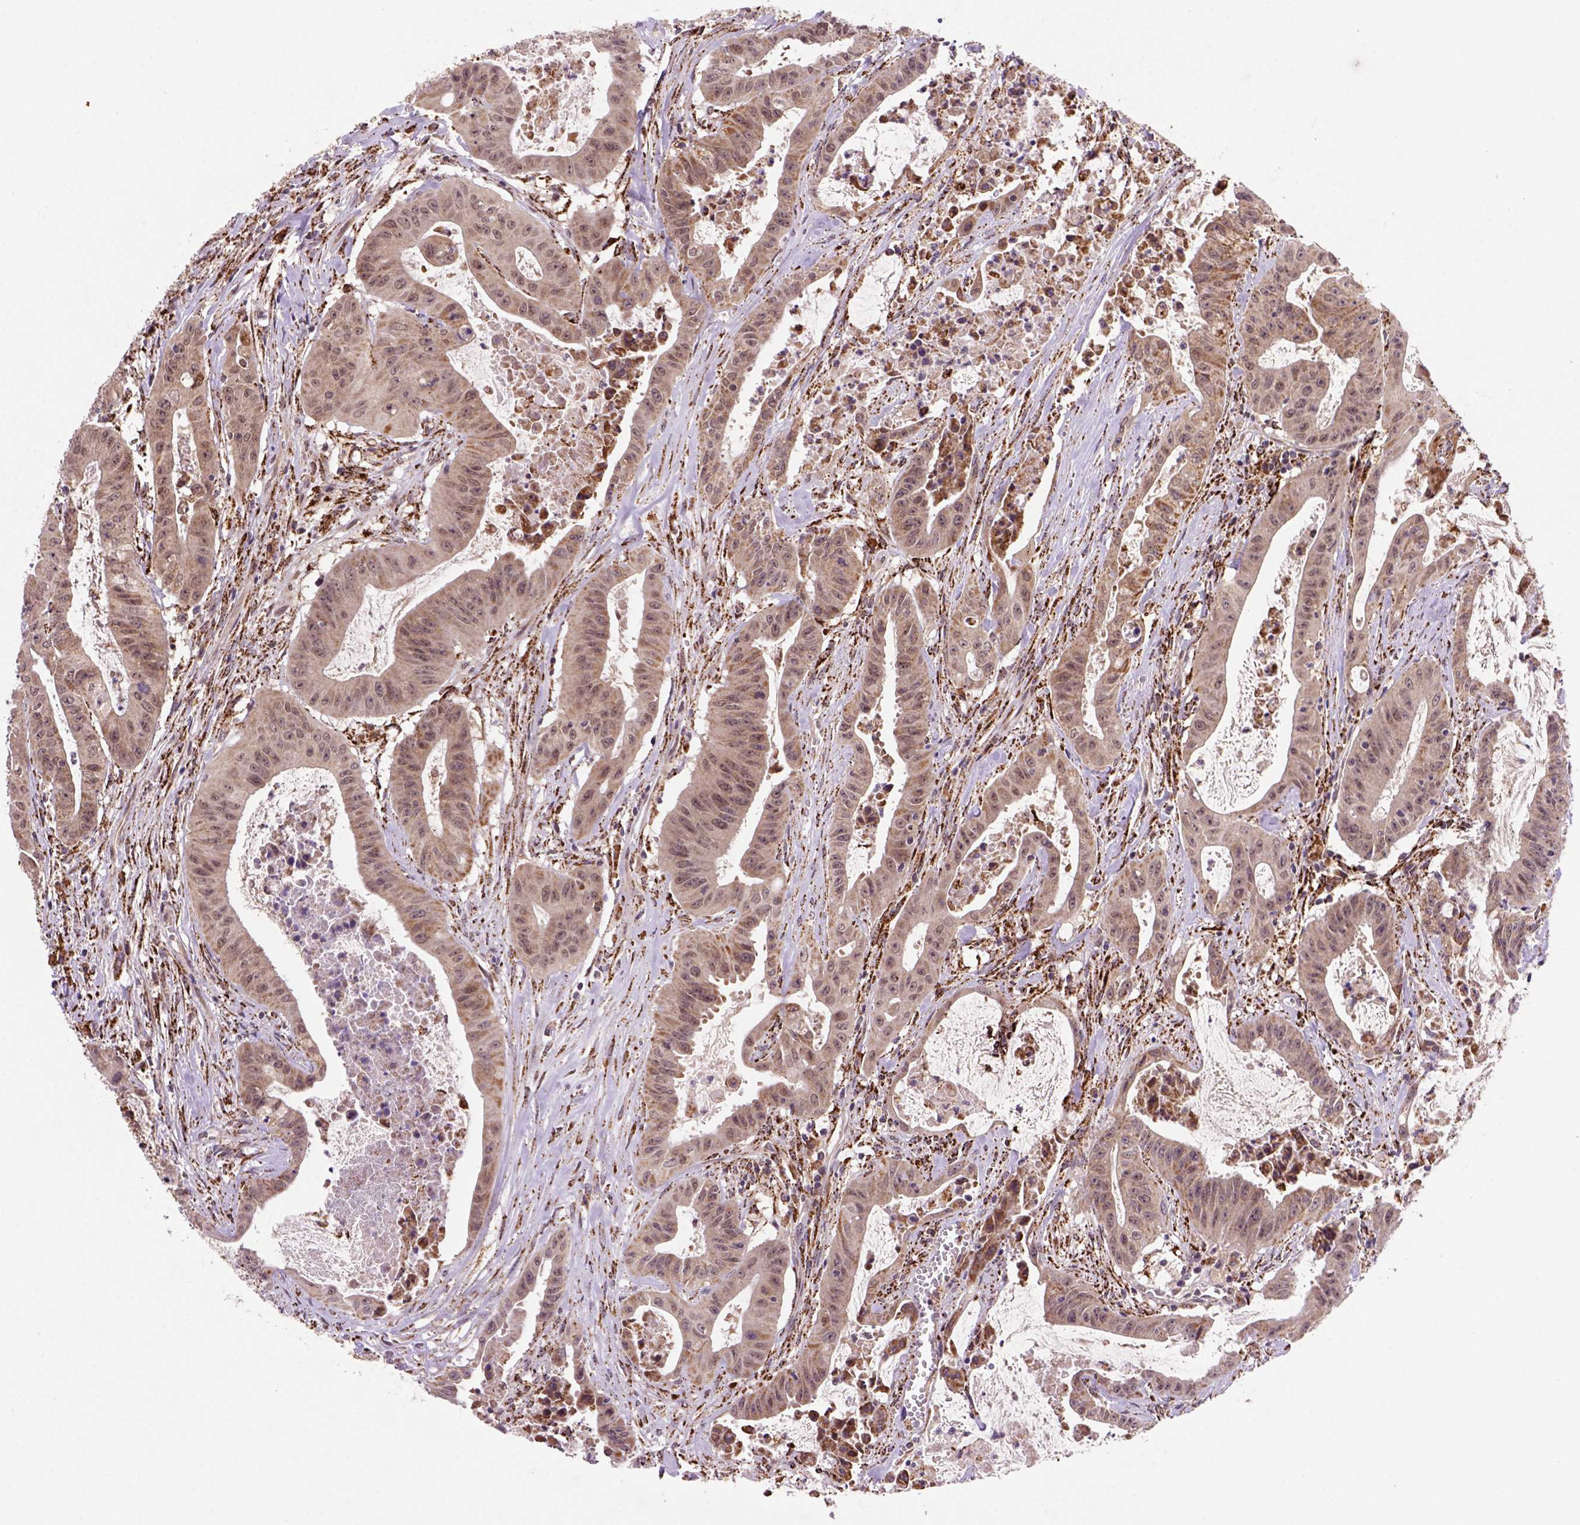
{"staining": {"intensity": "moderate", "quantity": "25%-75%", "location": "cytoplasmic/membranous"}, "tissue": "colorectal cancer", "cell_type": "Tumor cells", "image_type": "cancer", "snomed": [{"axis": "morphology", "description": "Adenocarcinoma, NOS"}, {"axis": "topography", "description": "Colon"}], "caption": "Immunohistochemical staining of adenocarcinoma (colorectal) shows moderate cytoplasmic/membranous protein staining in approximately 25%-75% of tumor cells.", "gene": "FZD7", "patient": {"sex": "male", "age": 33}}